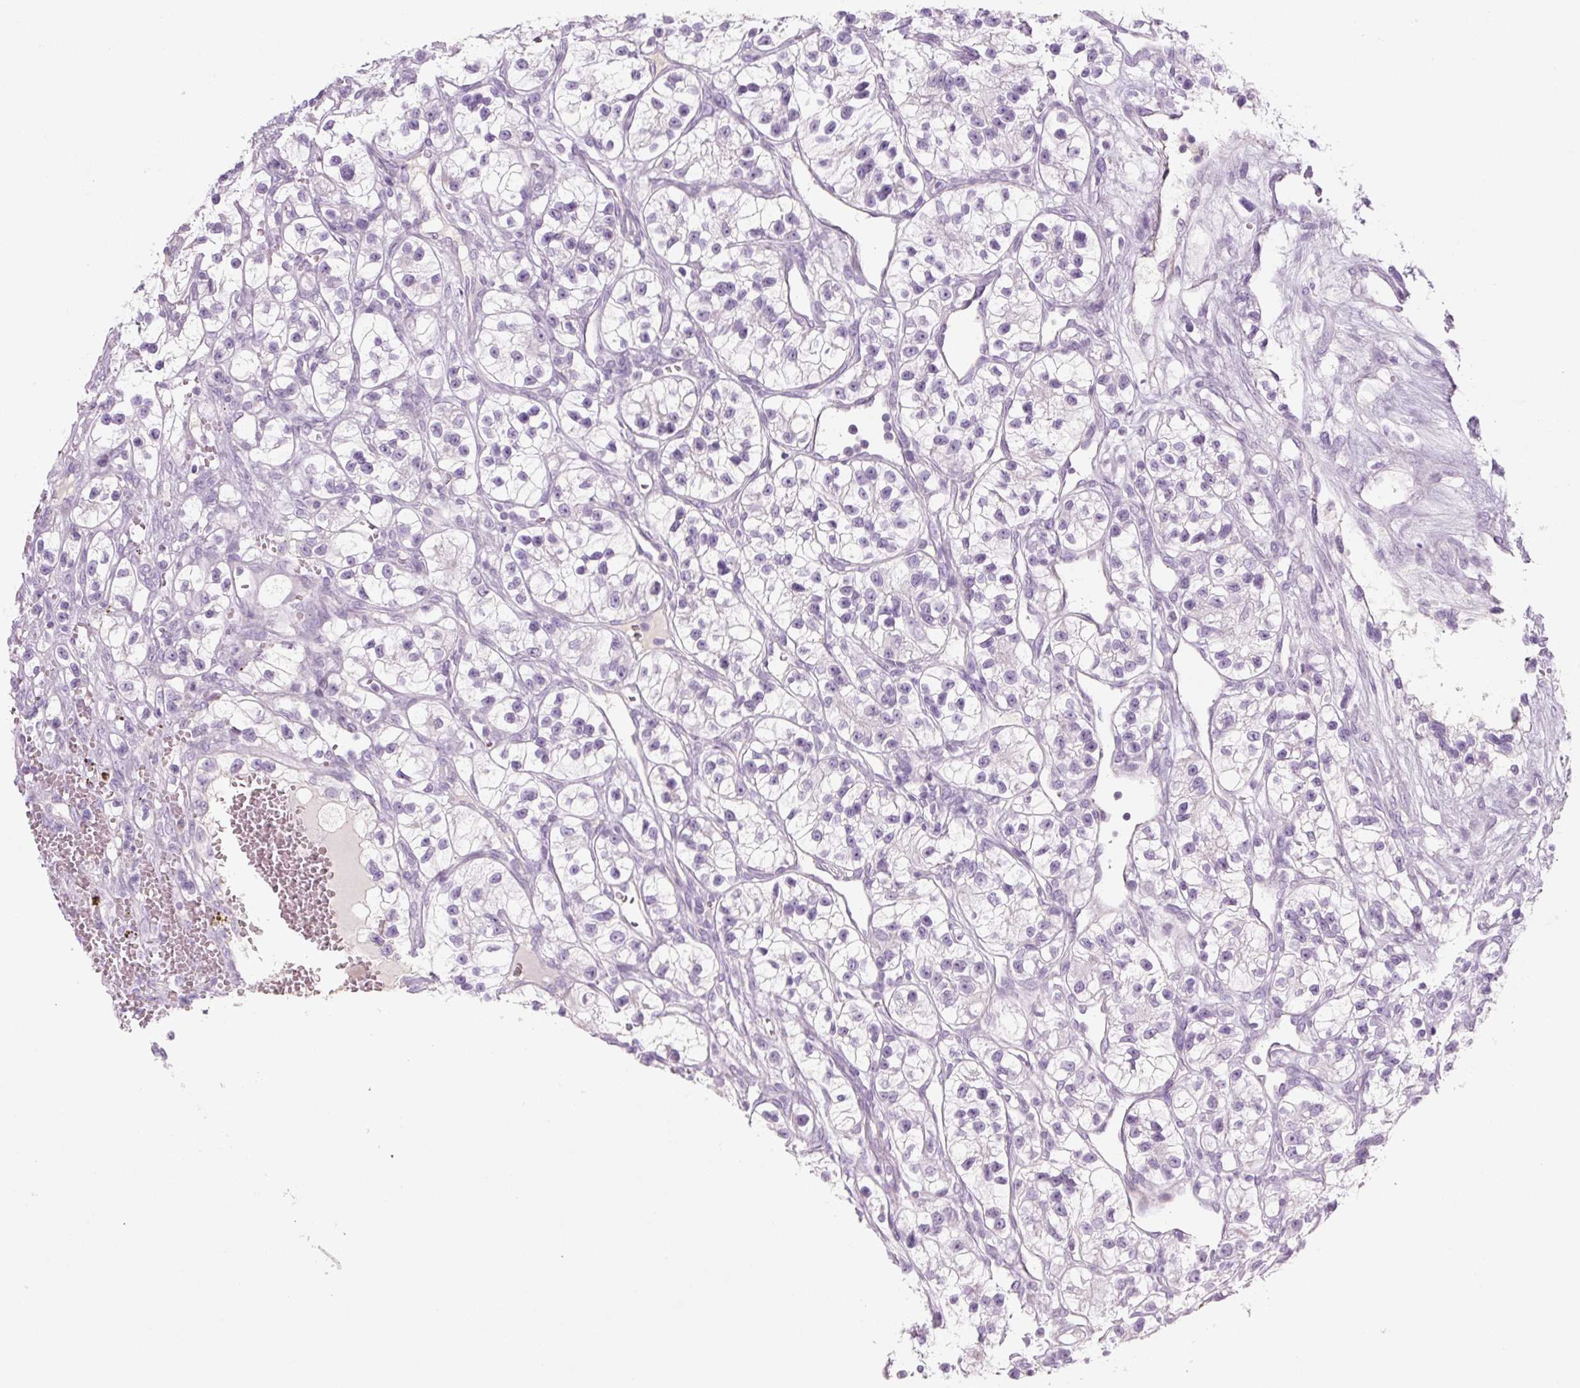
{"staining": {"intensity": "negative", "quantity": "none", "location": "none"}, "tissue": "renal cancer", "cell_type": "Tumor cells", "image_type": "cancer", "snomed": [{"axis": "morphology", "description": "Adenocarcinoma, NOS"}, {"axis": "topography", "description": "Kidney"}], "caption": "Immunohistochemistry (IHC) histopathology image of neoplastic tissue: human renal adenocarcinoma stained with DAB (3,3'-diaminobenzidine) exhibits no significant protein staining in tumor cells.", "gene": "PRM1", "patient": {"sex": "female", "age": 57}}